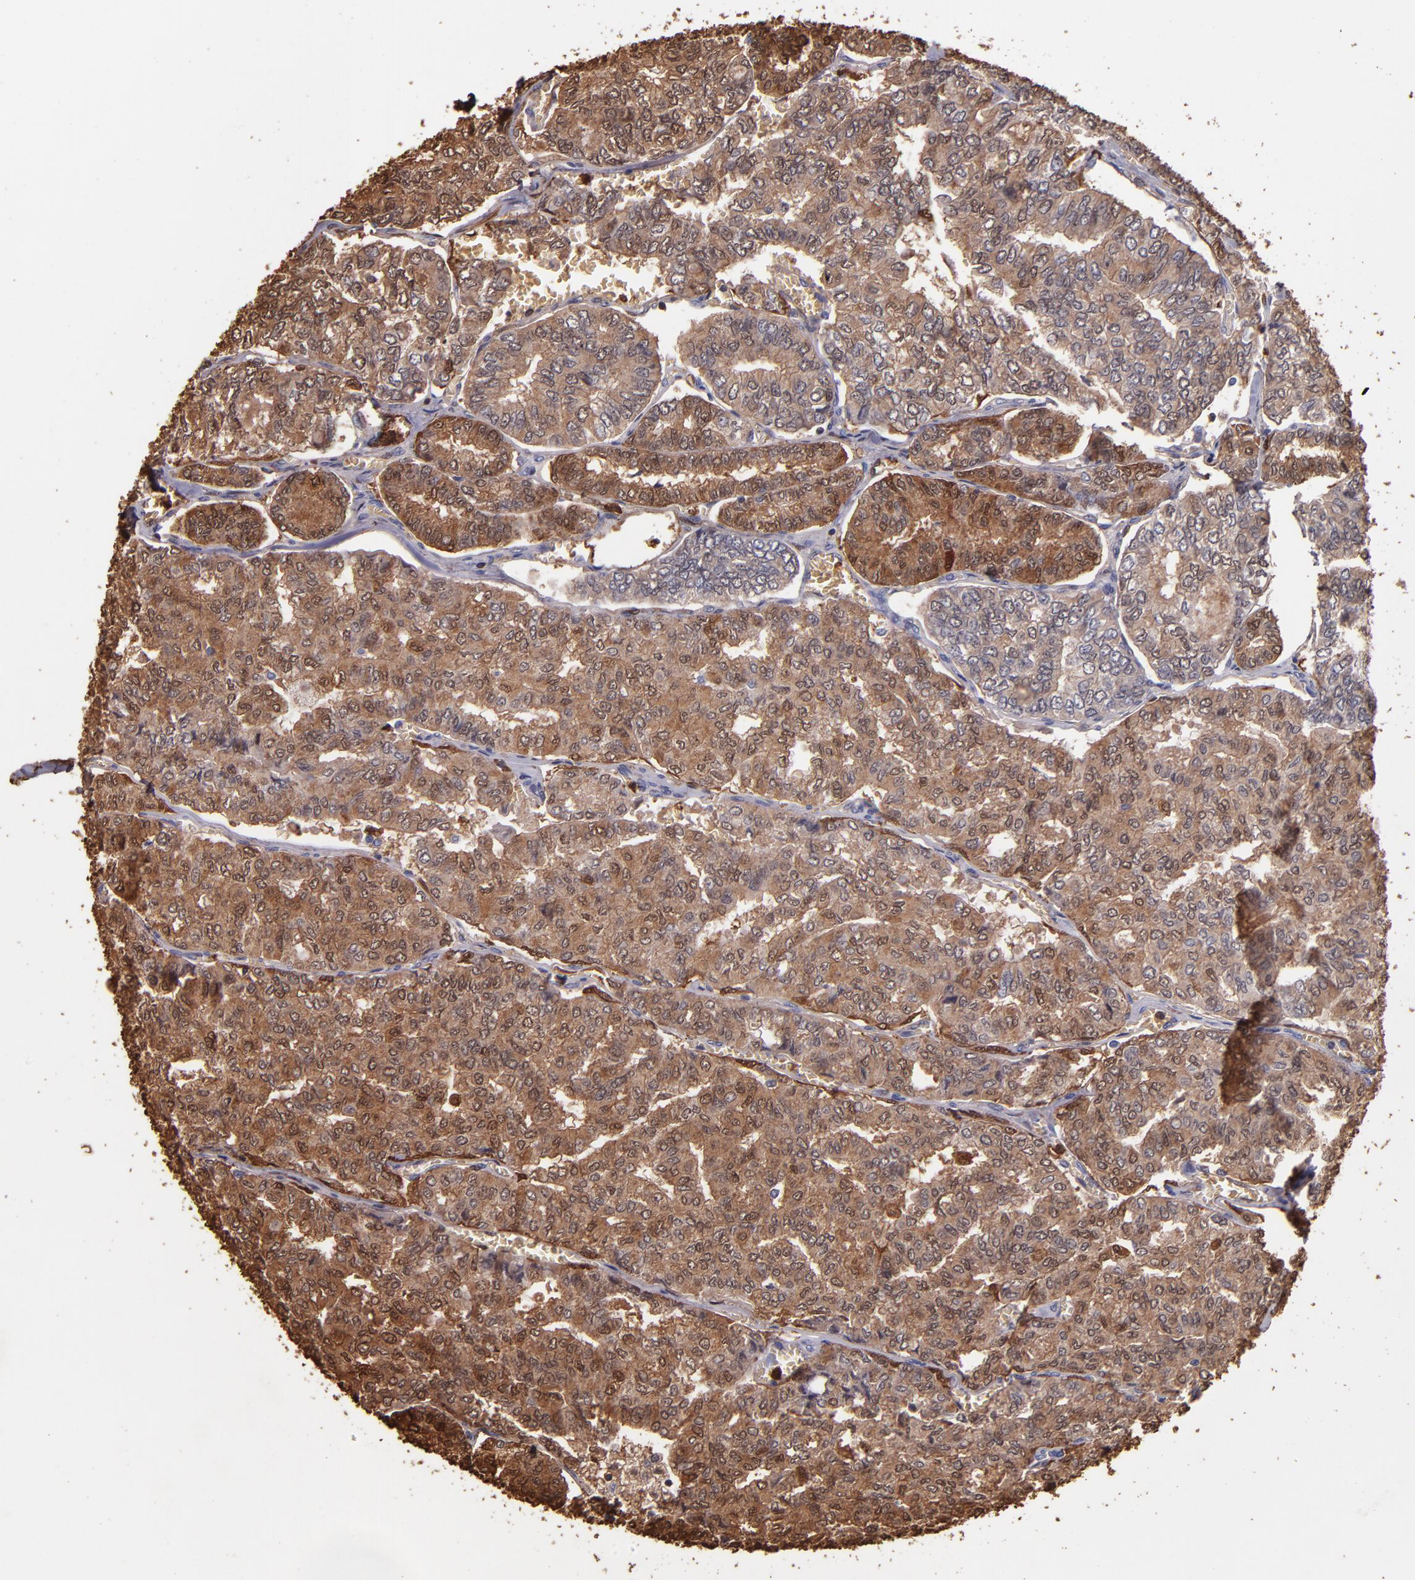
{"staining": {"intensity": "strong", "quantity": ">75%", "location": "cytoplasmic/membranous"}, "tissue": "thyroid cancer", "cell_type": "Tumor cells", "image_type": "cancer", "snomed": [{"axis": "morphology", "description": "Papillary adenocarcinoma, NOS"}, {"axis": "topography", "description": "Thyroid gland"}], "caption": "Immunohistochemical staining of thyroid cancer (papillary adenocarcinoma) exhibits high levels of strong cytoplasmic/membranous positivity in about >75% of tumor cells. The staining was performed using DAB (3,3'-diaminobenzidine), with brown indicating positive protein expression. Nuclei are stained blue with hematoxylin.", "gene": "S100A6", "patient": {"sex": "female", "age": 35}}